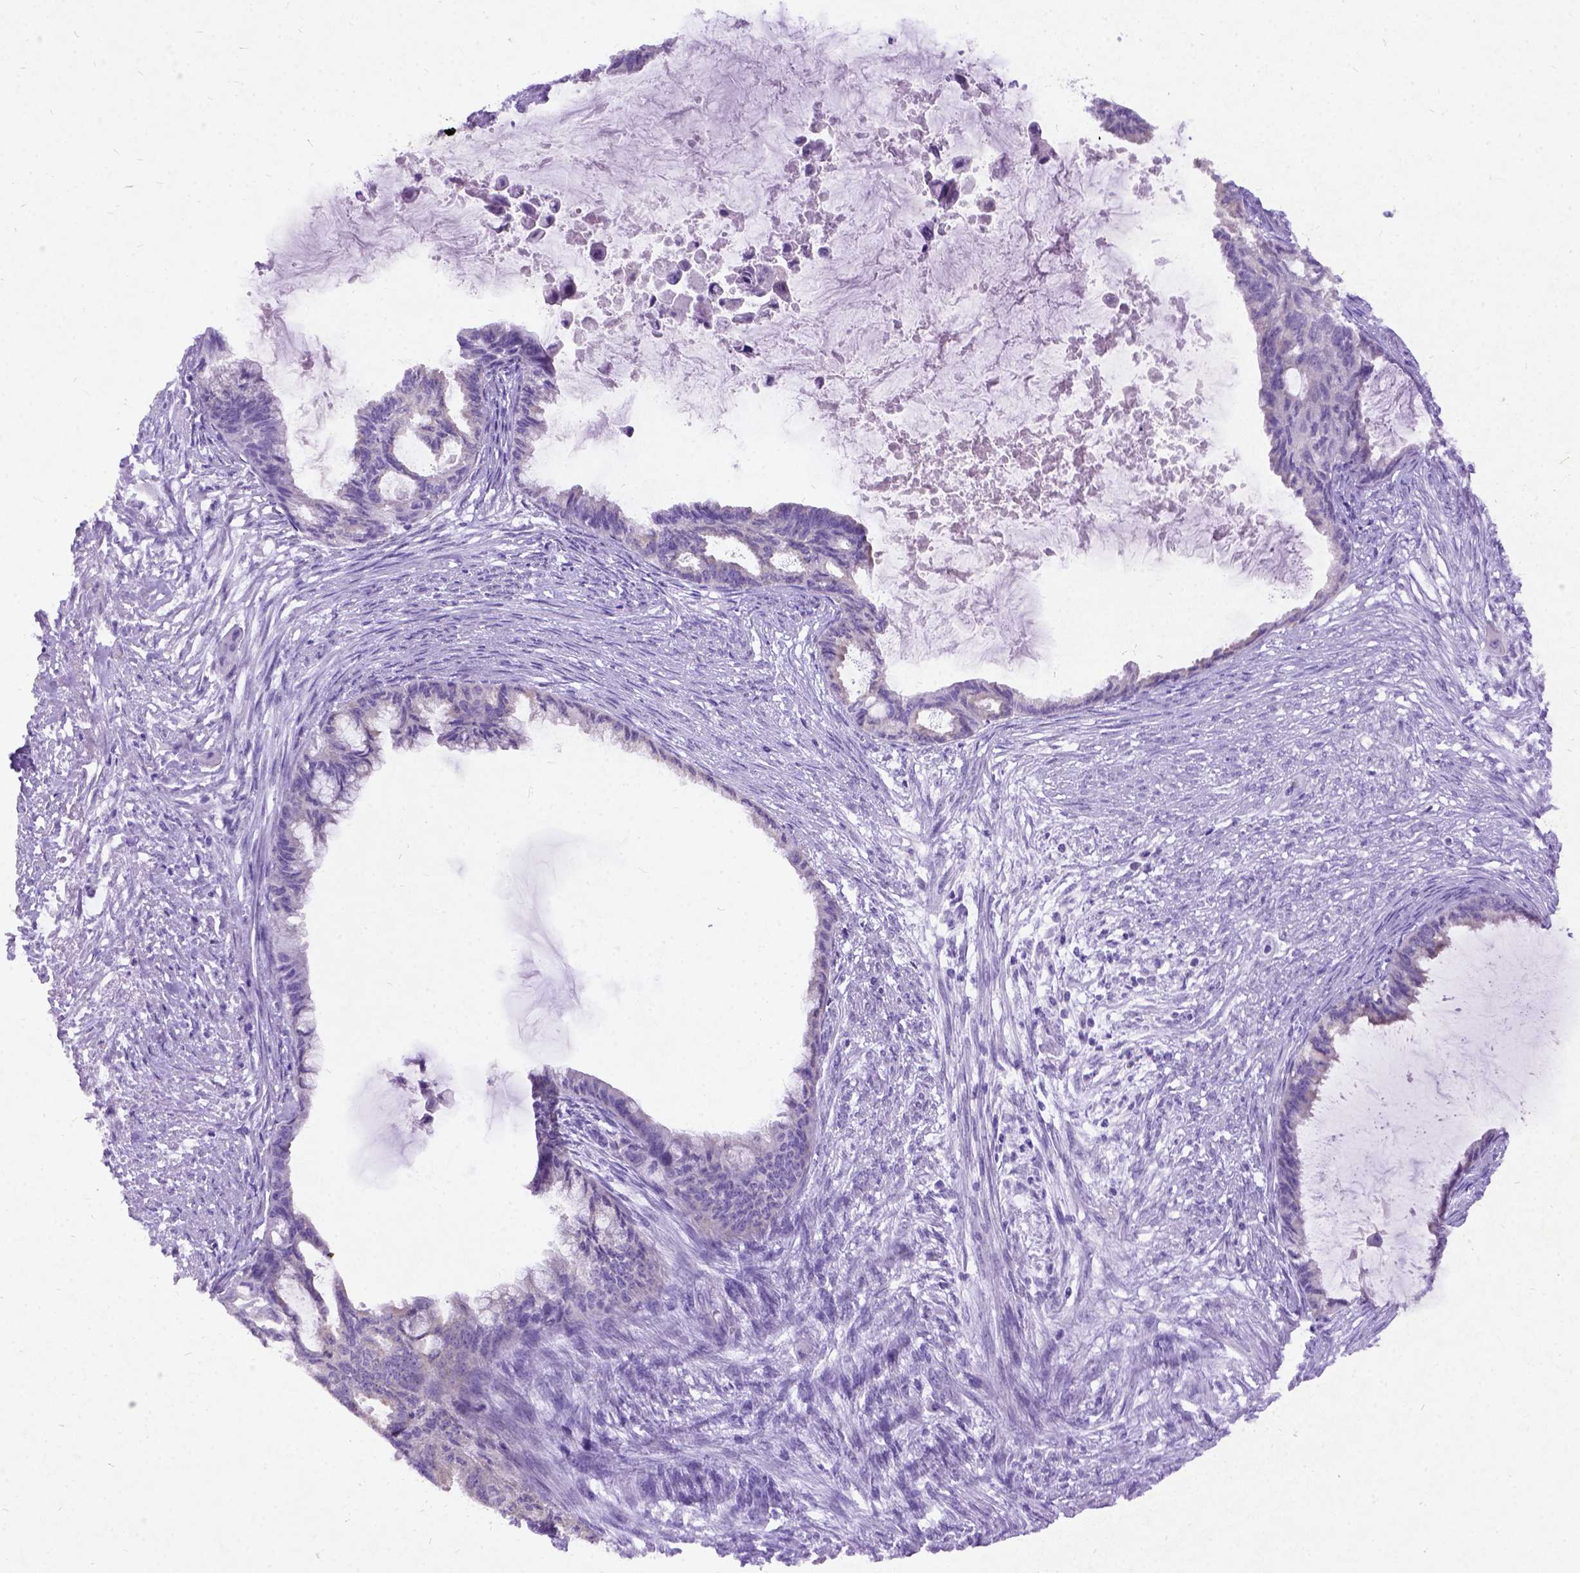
{"staining": {"intensity": "weak", "quantity": ">75%", "location": "cytoplasmic/membranous"}, "tissue": "endometrial cancer", "cell_type": "Tumor cells", "image_type": "cancer", "snomed": [{"axis": "morphology", "description": "Adenocarcinoma, NOS"}, {"axis": "topography", "description": "Endometrium"}], "caption": "IHC micrograph of neoplastic tissue: endometrial cancer stained using immunohistochemistry displays low levels of weak protein expression localized specifically in the cytoplasmic/membranous of tumor cells, appearing as a cytoplasmic/membranous brown color.", "gene": "NEUROD4", "patient": {"sex": "female", "age": 86}}